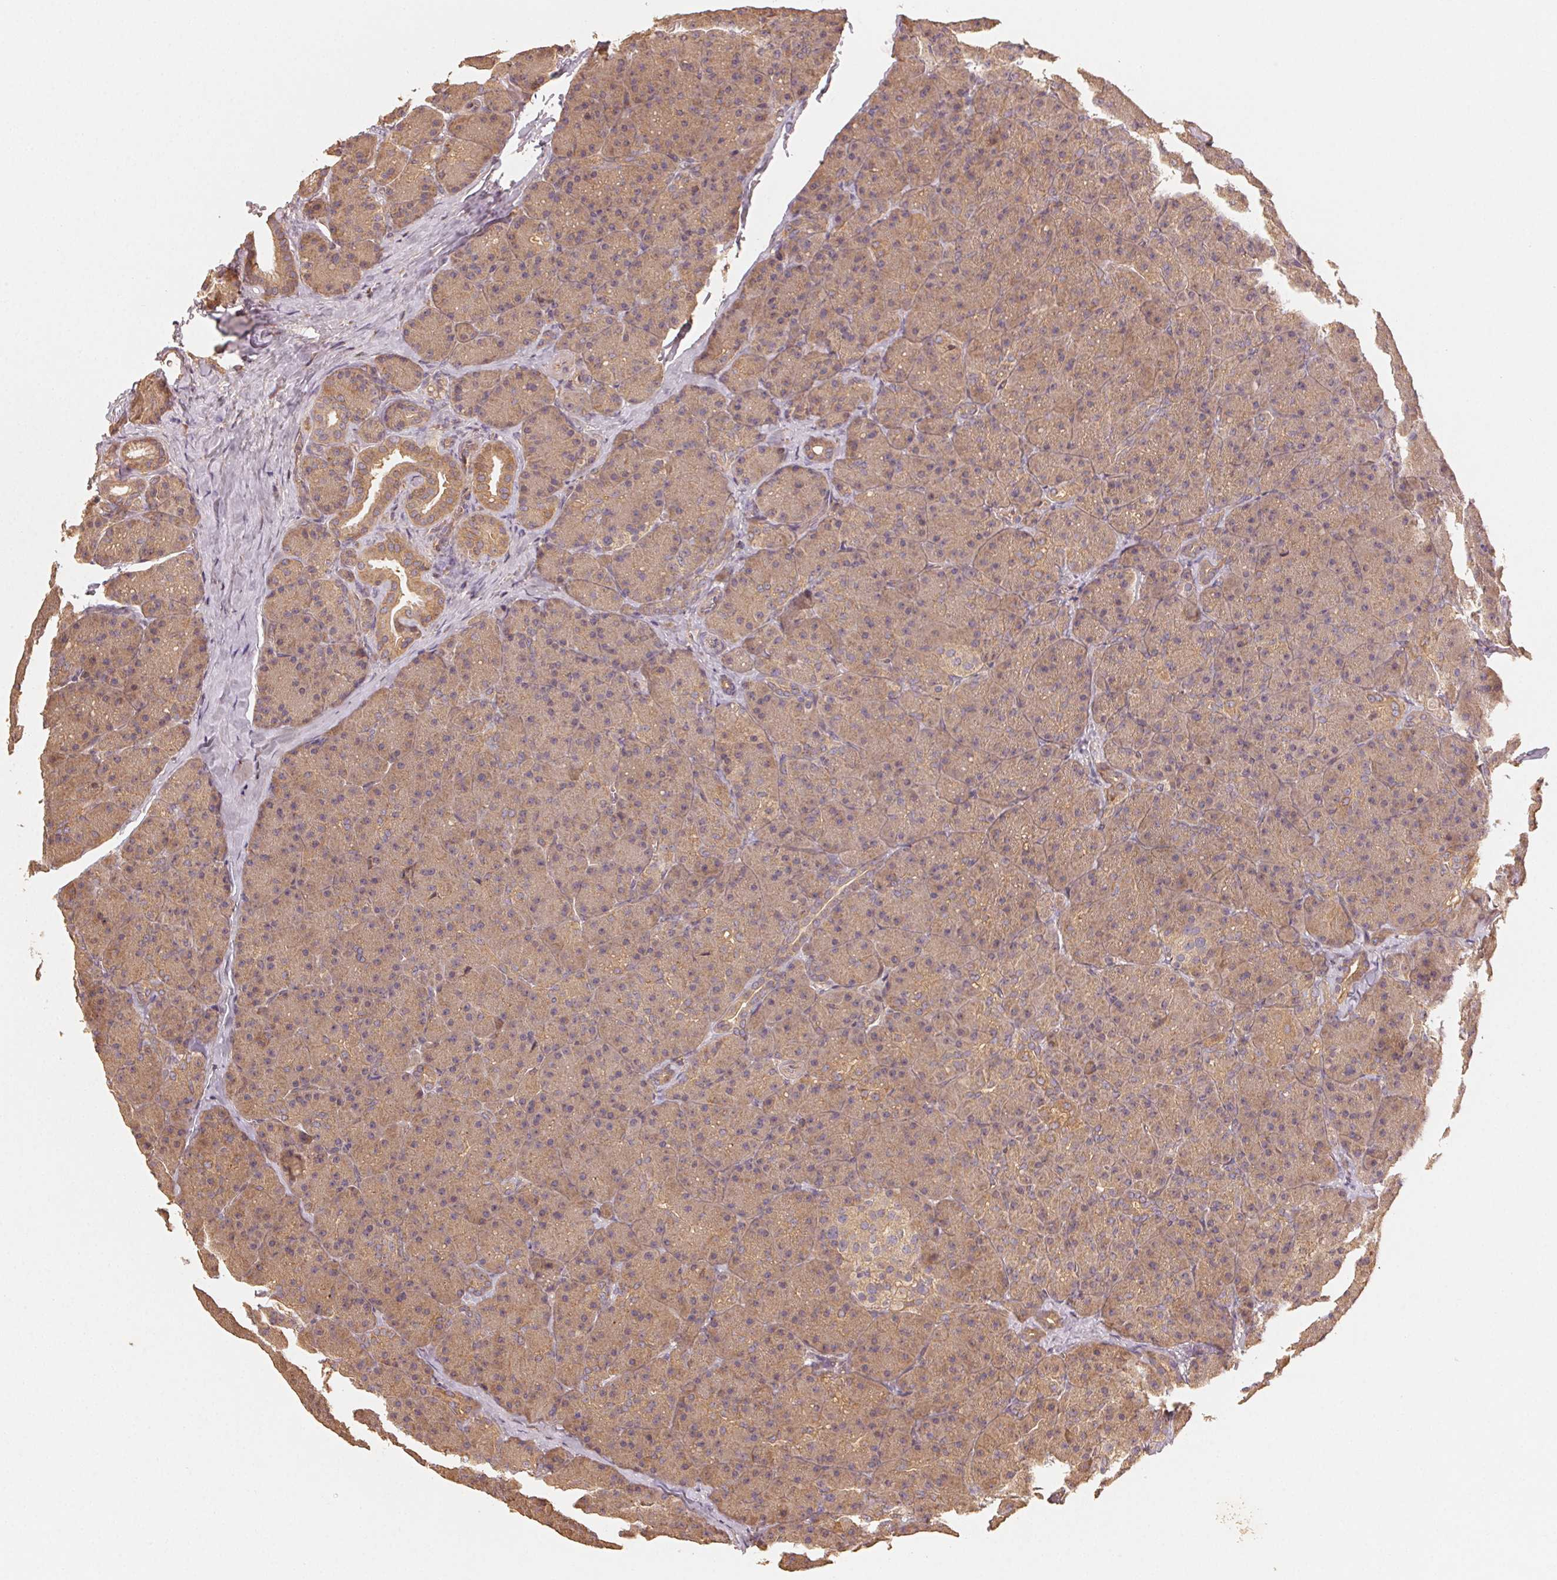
{"staining": {"intensity": "moderate", "quantity": ">75%", "location": "cytoplasmic/membranous"}, "tissue": "pancreas", "cell_type": "Exocrine glandular cells", "image_type": "normal", "snomed": [{"axis": "morphology", "description": "Normal tissue, NOS"}, {"axis": "topography", "description": "Pancreas"}], "caption": "Immunohistochemical staining of normal human pancreas shows medium levels of moderate cytoplasmic/membranous expression in about >75% of exocrine glandular cells.", "gene": "RALA", "patient": {"sex": "male", "age": 57}}